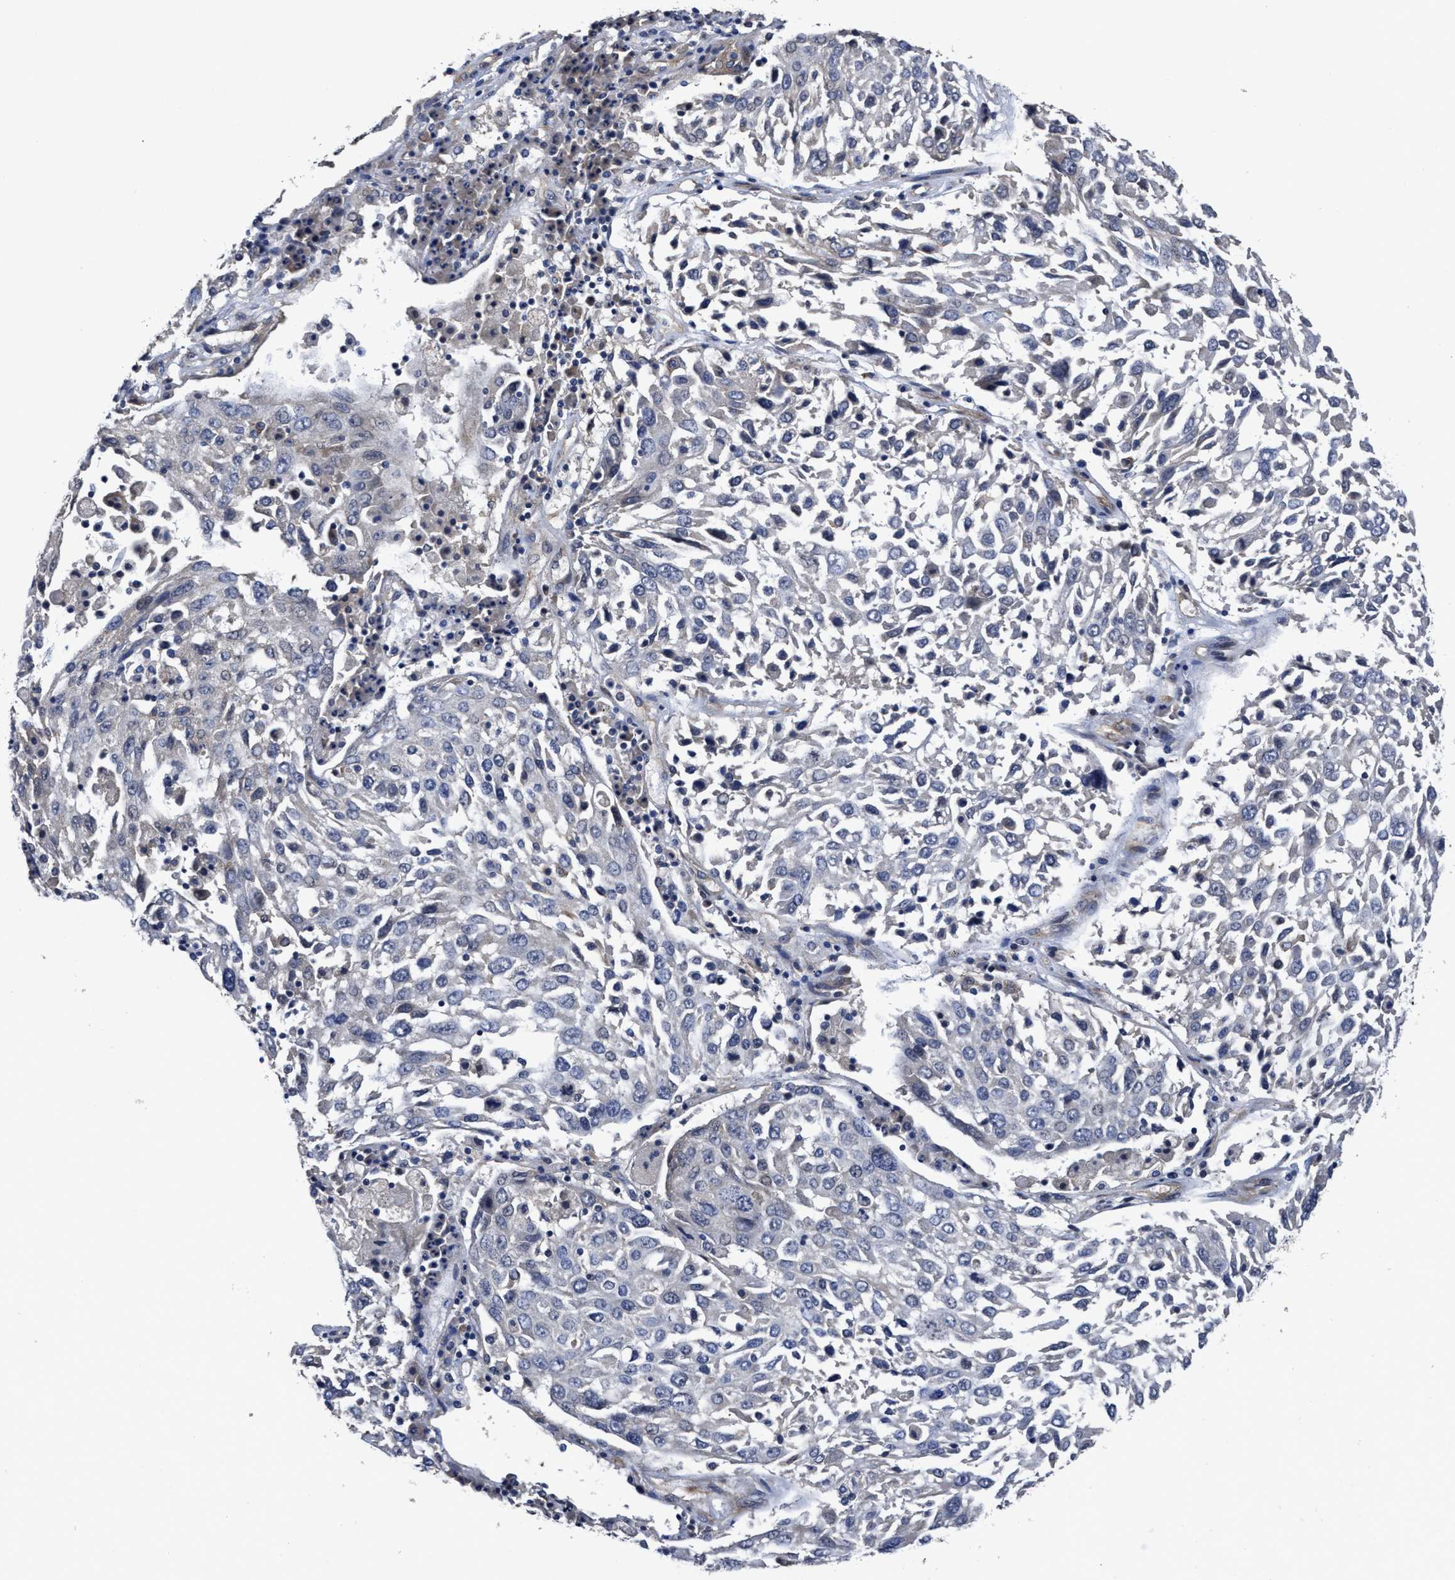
{"staining": {"intensity": "negative", "quantity": "none", "location": "none"}, "tissue": "lung cancer", "cell_type": "Tumor cells", "image_type": "cancer", "snomed": [{"axis": "morphology", "description": "Squamous cell carcinoma, NOS"}, {"axis": "topography", "description": "Lung"}], "caption": "Tumor cells are negative for brown protein staining in lung cancer.", "gene": "TRAF6", "patient": {"sex": "male", "age": 65}}